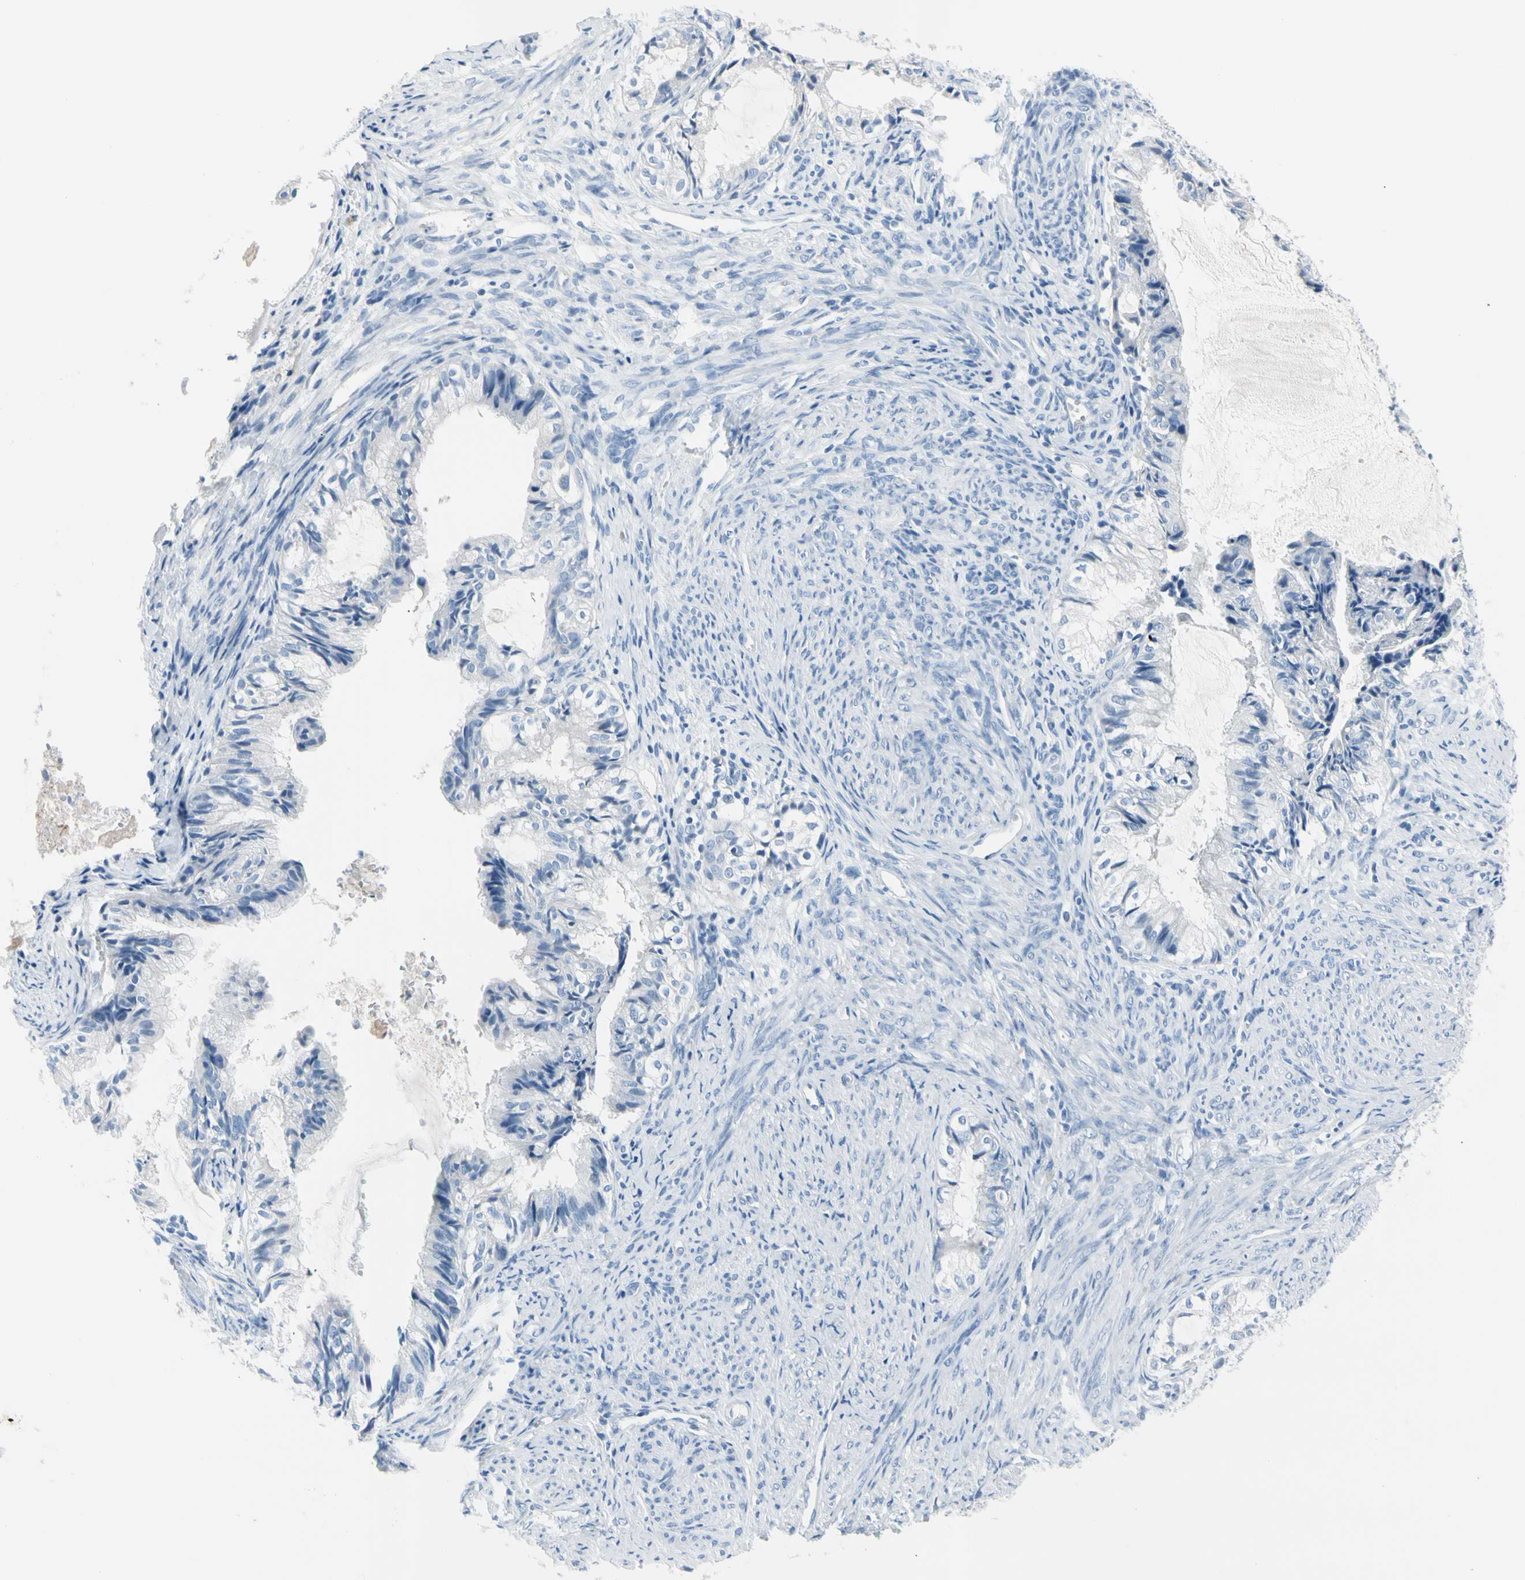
{"staining": {"intensity": "negative", "quantity": "none", "location": "none"}, "tissue": "cervical cancer", "cell_type": "Tumor cells", "image_type": "cancer", "snomed": [{"axis": "morphology", "description": "Normal tissue, NOS"}, {"axis": "morphology", "description": "Adenocarcinoma, NOS"}, {"axis": "topography", "description": "Cervix"}, {"axis": "topography", "description": "Endometrium"}], "caption": "This is an IHC image of human cervical cancer. There is no expression in tumor cells.", "gene": "TPO", "patient": {"sex": "female", "age": 86}}